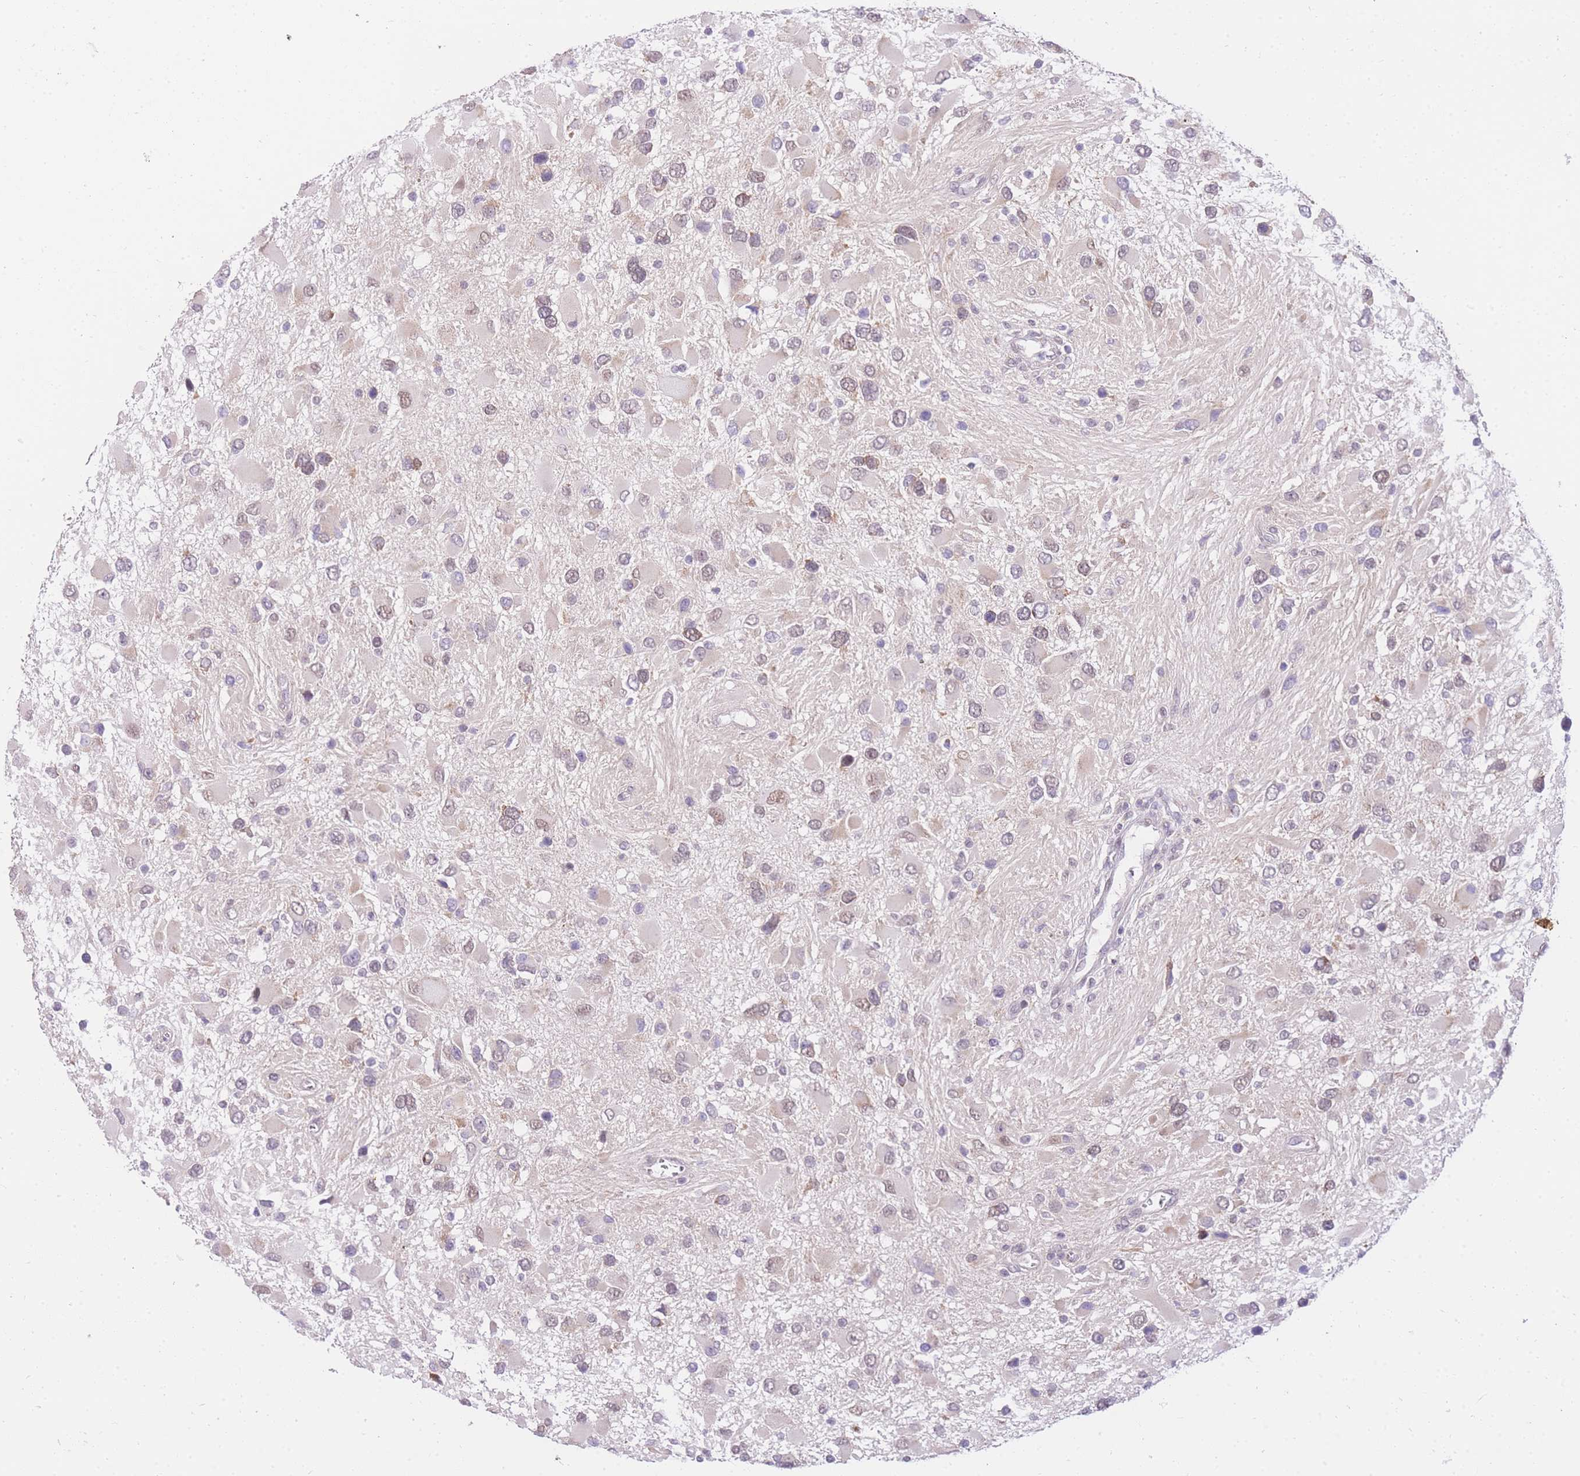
{"staining": {"intensity": "weak", "quantity": "25%-75%", "location": "nuclear"}, "tissue": "glioma", "cell_type": "Tumor cells", "image_type": "cancer", "snomed": [{"axis": "morphology", "description": "Glioma, malignant, High grade"}, {"axis": "topography", "description": "Brain"}], "caption": "This photomicrograph shows IHC staining of human glioma, with low weak nuclear expression in approximately 25%-75% of tumor cells.", "gene": "UBXN7", "patient": {"sex": "male", "age": 53}}